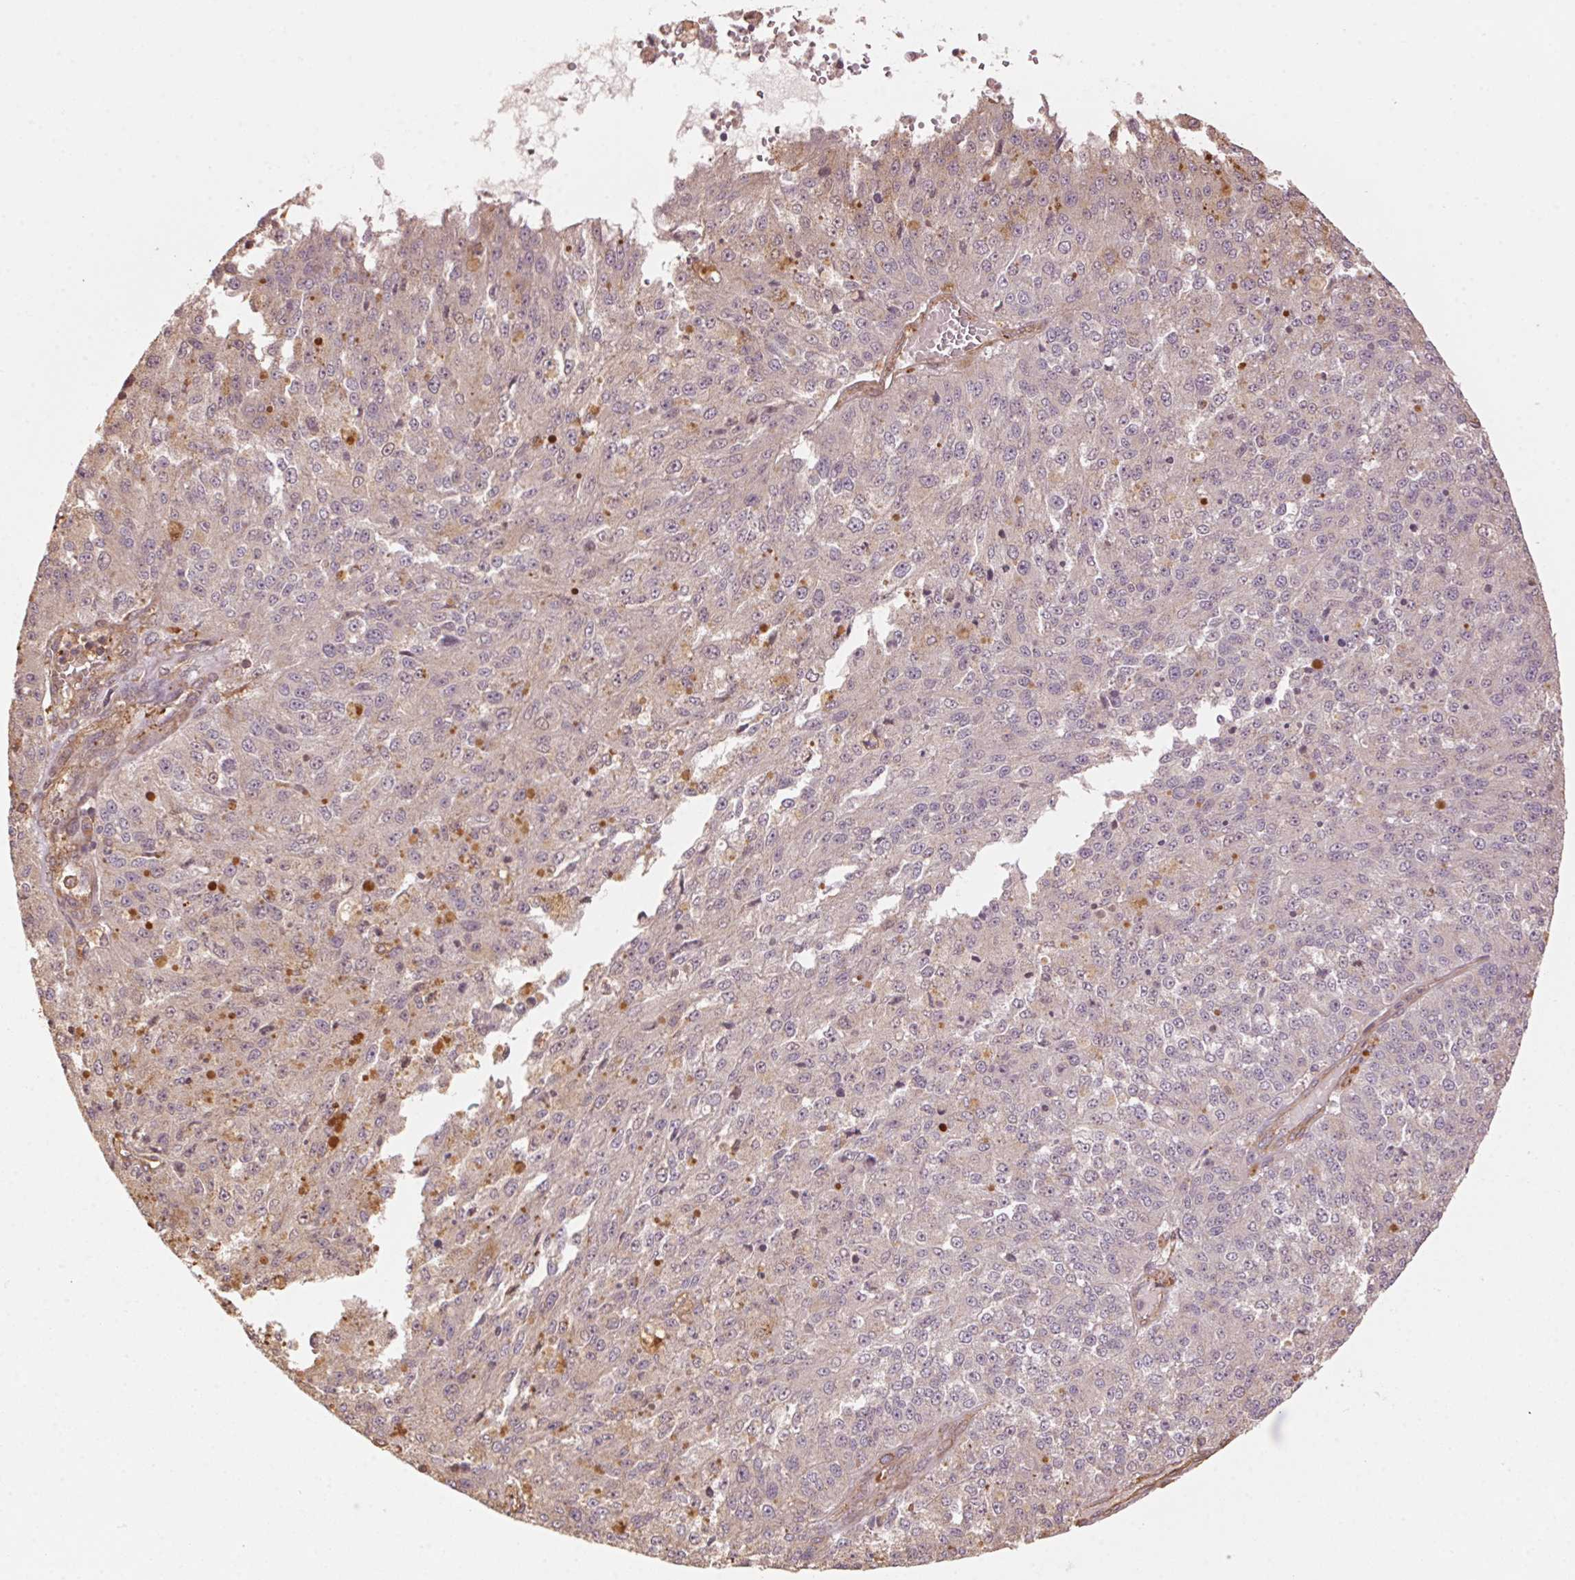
{"staining": {"intensity": "weak", "quantity": ">75%", "location": "cytoplasmic/membranous"}, "tissue": "melanoma", "cell_type": "Tumor cells", "image_type": "cancer", "snomed": [{"axis": "morphology", "description": "Malignant melanoma, Metastatic site"}, {"axis": "topography", "description": "Lymph node"}], "caption": "An image of human melanoma stained for a protein displays weak cytoplasmic/membranous brown staining in tumor cells.", "gene": "QDPR", "patient": {"sex": "female", "age": 64}}